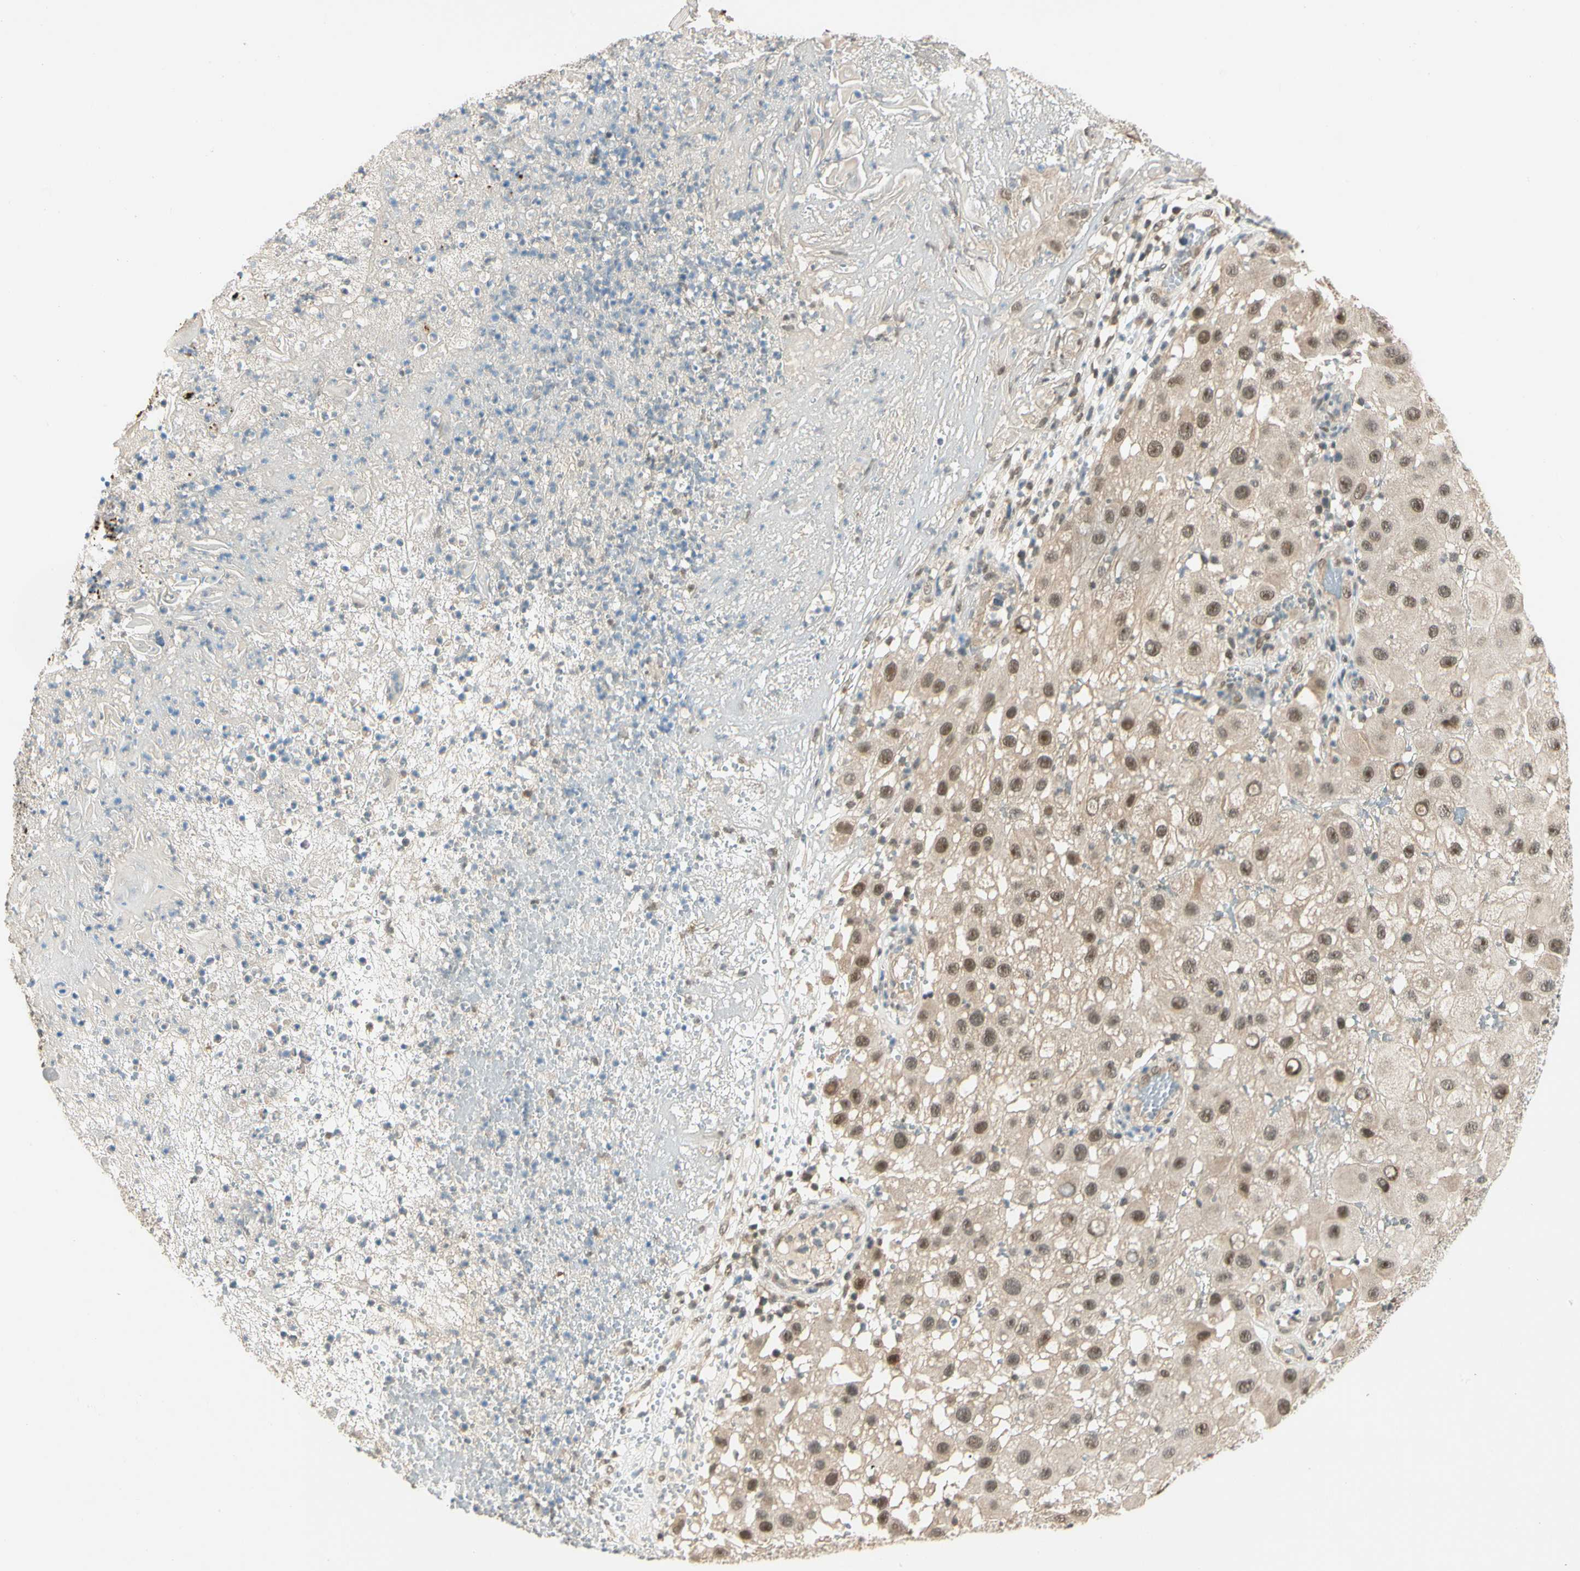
{"staining": {"intensity": "moderate", "quantity": ">75%", "location": "cytoplasmic/membranous,nuclear"}, "tissue": "melanoma", "cell_type": "Tumor cells", "image_type": "cancer", "snomed": [{"axis": "morphology", "description": "Malignant melanoma, NOS"}, {"axis": "topography", "description": "Skin"}], "caption": "Immunohistochemistry of melanoma exhibits medium levels of moderate cytoplasmic/membranous and nuclear positivity in about >75% of tumor cells.", "gene": "ZSCAN12", "patient": {"sex": "female", "age": 81}}